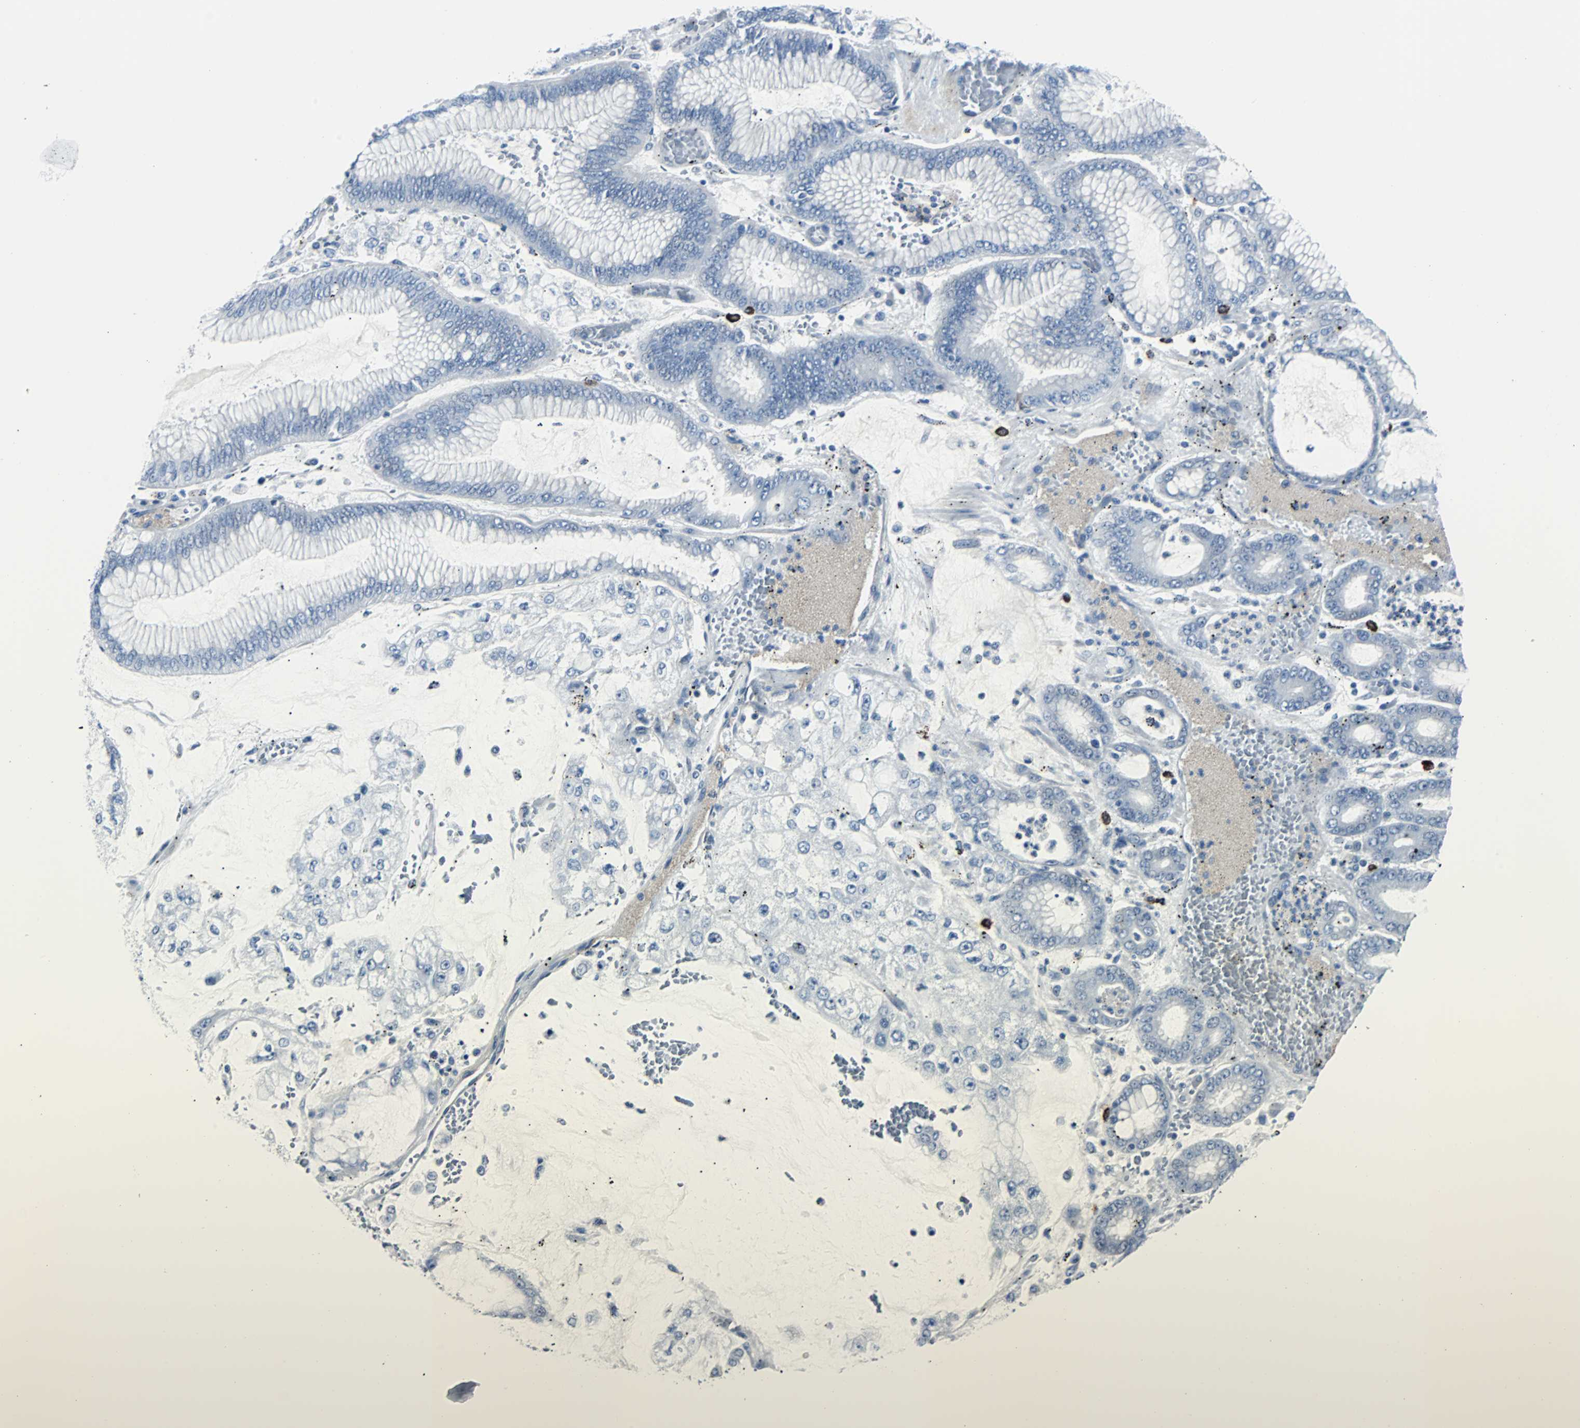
{"staining": {"intensity": "negative", "quantity": "none", "location": "none"}, "tissue": "stomach cancer", "cell_type": "Tumor cells", "image_type": "cancer", "snomed": [{"axis": "morphology", "description": "Normal tissue, NOS"}, {"axis": "morphology", "description": "Adenocarcinoma, NOS"}, {"axis": "topography", "description": "Stomach, upper"}, {"axis": "topography", "description": "Stomach"}], "caption": "Image shows no protein positivity in tumor cells of adenocarcinoma (stomach) tissue. (Stains: DAB immunohistochemistry with hematoxylin counter stain, Microscopy: brightfield microscopy at high magnification).", "gene": "RASA1", "patient": {"sex": "male", "age": 76}}